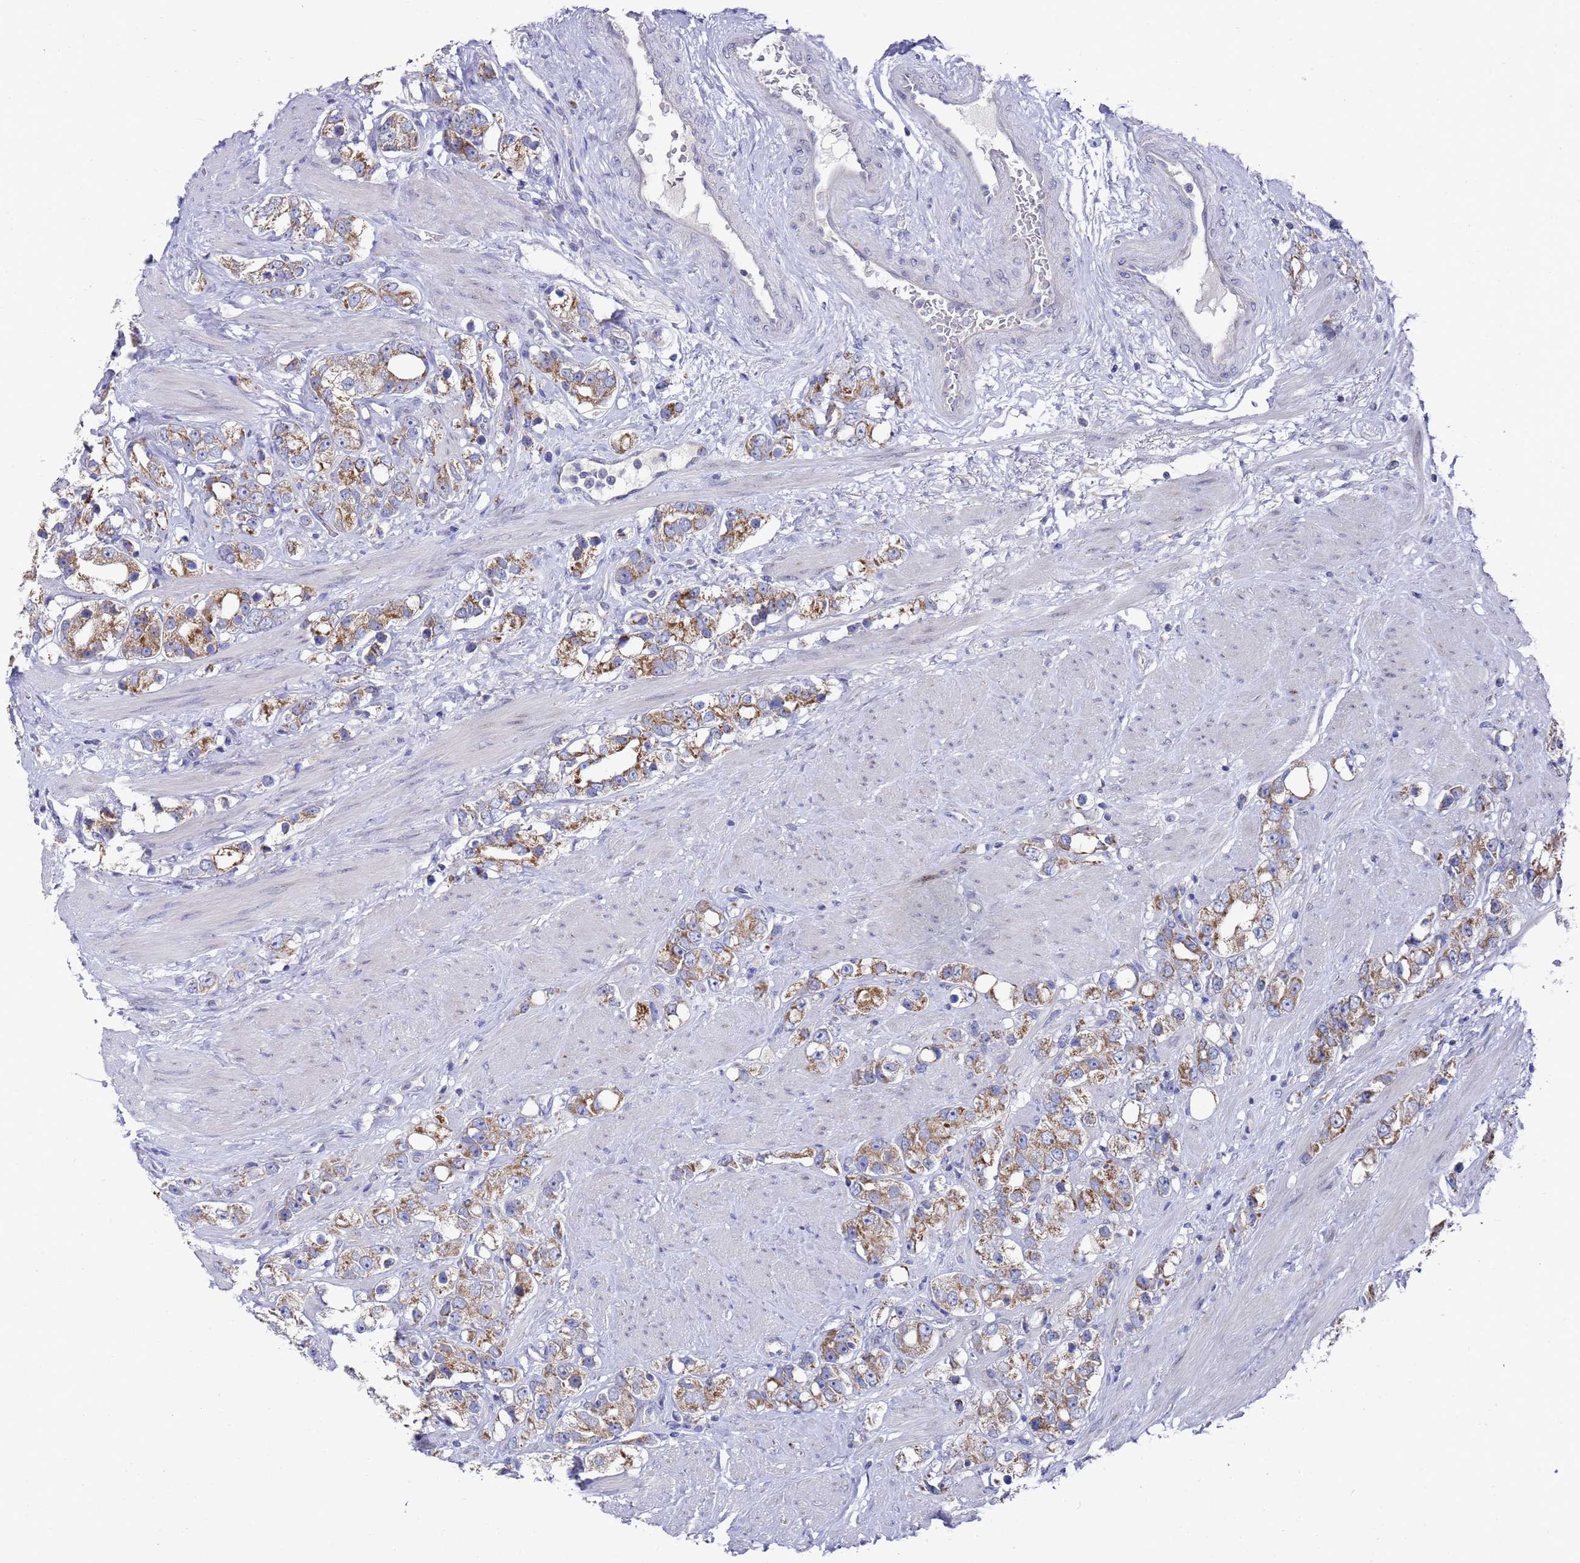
{"staining": {"intensity": "moderate", "quantity": ">75%", "location": "cytoplasmic/membranous"}, "tissue": "prostate cancer", "cell_type": "Tumor cells", "image_type": "cancer", "snomed": [{"axis": "morphology", "description": "Adenocarcinoma, NOS"}, {"axis": "topography", "description": "Prostate"}], "caption": "Tumor cells show medium levels of moderate cytoplasmic/membranous positivity in about >75% of cells in prostate cancer (adenocarcinoma).", "gene": "NPEPPS", "patient": {"sex": "male", "age": 79}}